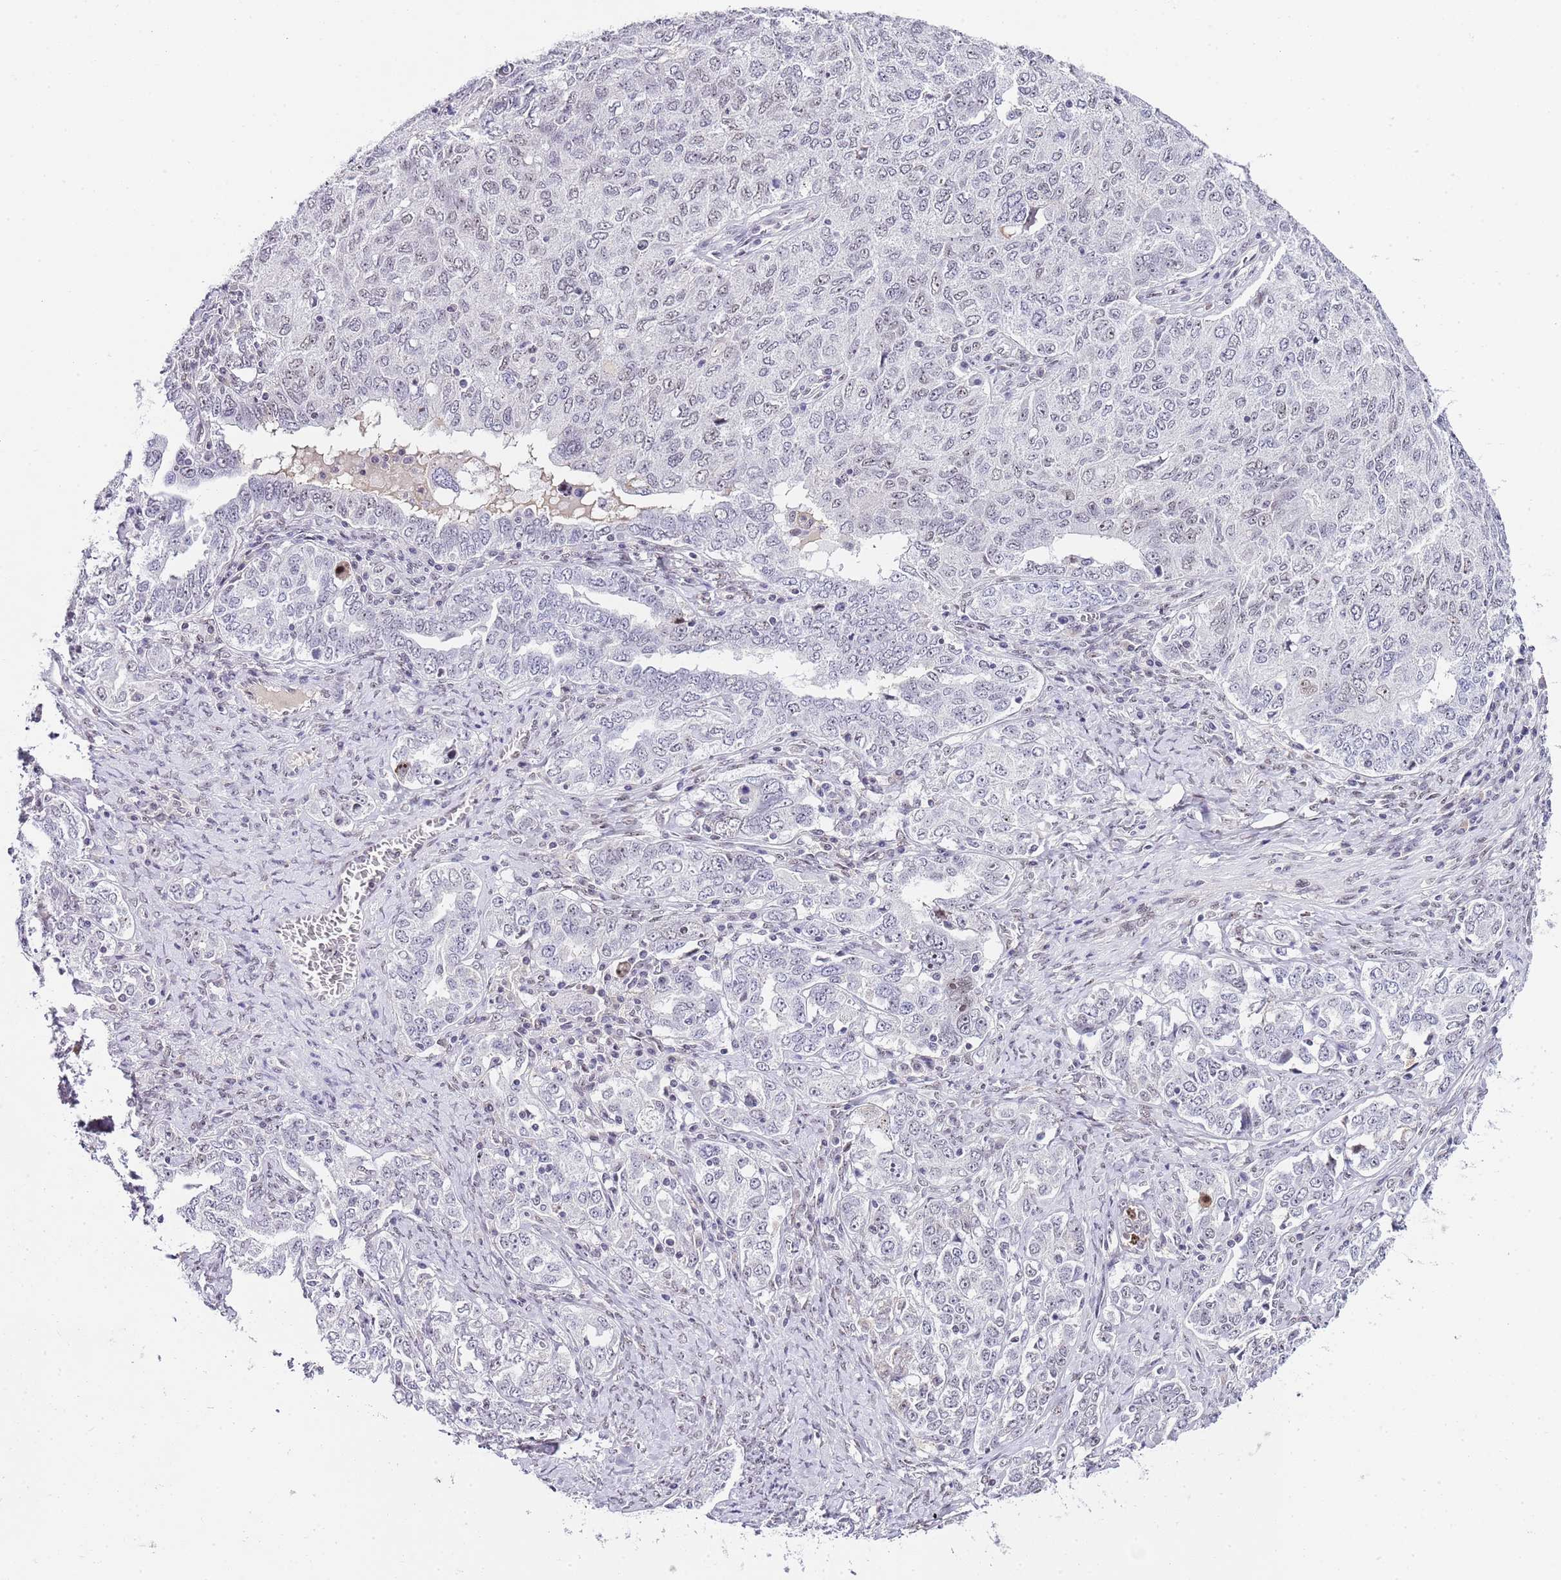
{"staining": {"intensity": "negative", "quantity": "none", "location": "none"}, "tissue": "ovarian cancer", "cell_type": "Tumor cells", "image_type": "cancer", "snomed": [{"axis": "morphology", "description": "Carcinoma, endometroid"}, {"axis": "topography", "description": "Ovary"}], "caption": "Immunohistochemistry (IHC) micrograph of neoplastic tissue: human ovarian cancer stained with DAB (3,3'-diaminobenzidine) exhibits no significant protein expression in tumor cells.", "gene": "NOP56", "patient": {"sex": "female", "age": 62}}